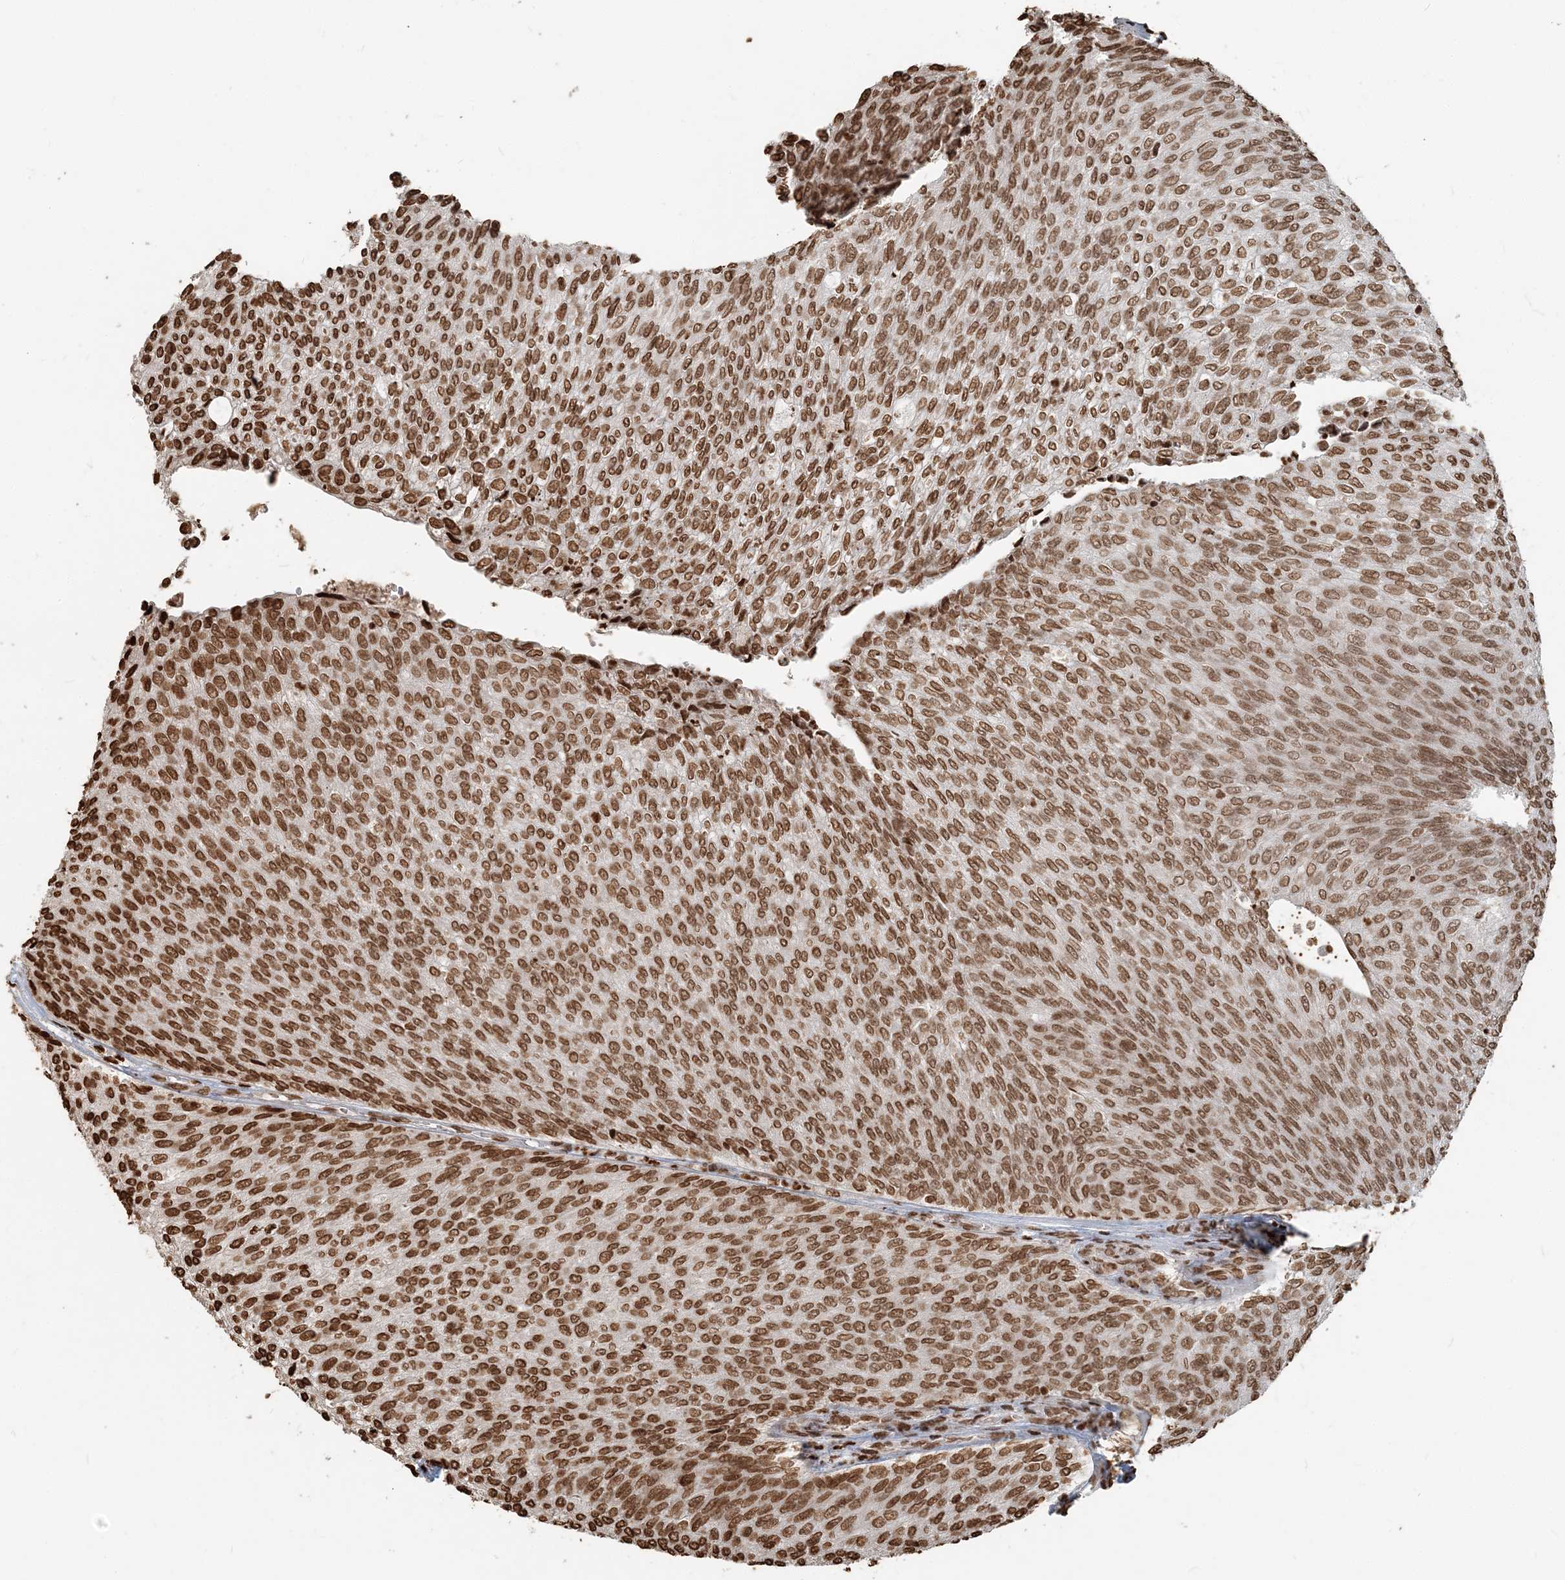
{"staining": {"intensity": "strong", "quantity": ">75%", "location": "nuclear"}, "tissue": "urothelial cancer", "cell_type": "Tumor cells", "image_type": "cancer", "snomed": [{"axis": "morphology", "description": "Urothelial carcinoma, Low grade"}, {"axis": "topography", "description": "Urinary bladder"}], "caption": "DAB immunohistochemical staining of urothelial carcinoma (low-grade) displays strong nuclear protein positivity in approximately >75% of tumor cells.", "gene": "H3-3B", "patient": {"sex": "female", "age": 79}}